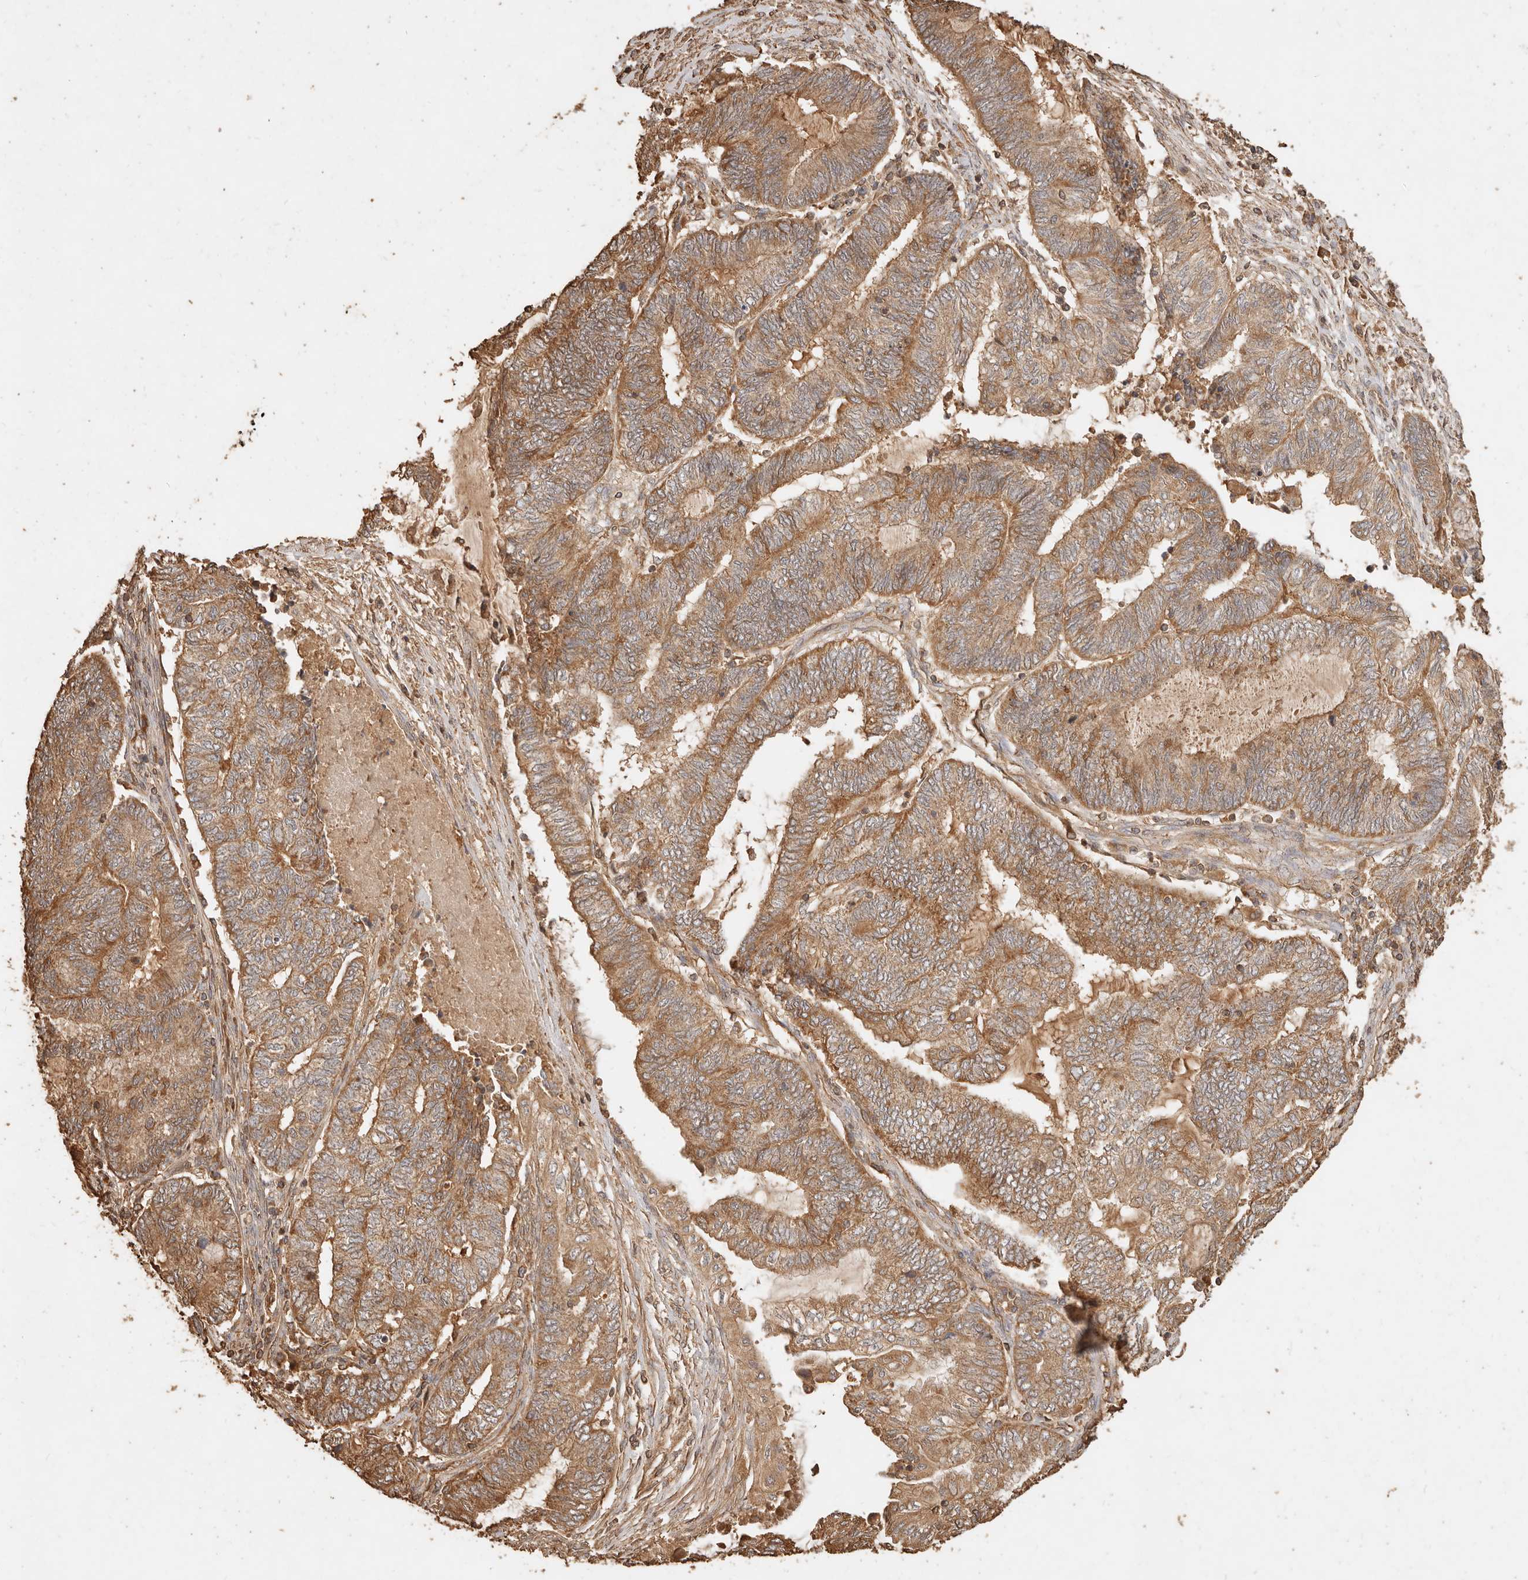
{"staining": {"intensity": "moderate", "quantity": ">75%", "location": "cytoplasmic/membranous"}, "tissue": "endometrial cancer", "cell_type": "Tumor cells", "image_type": "cancer", "snomed": [{"axis": "morphology", "description": "Adenocarcinoma, NOS"}, {"axis": "topography", "description": "Uterus"}, {"axis": "topography", "description": "Endometrium"}], "caption": "Immunohistochemical staining of human endometrial cancer shows medium levels of moderate cytoplasmic/membranous expression in about >75% of tumor cells.", "gene": "FAM180B", "patient": {"sex": "female", "age": 70}}